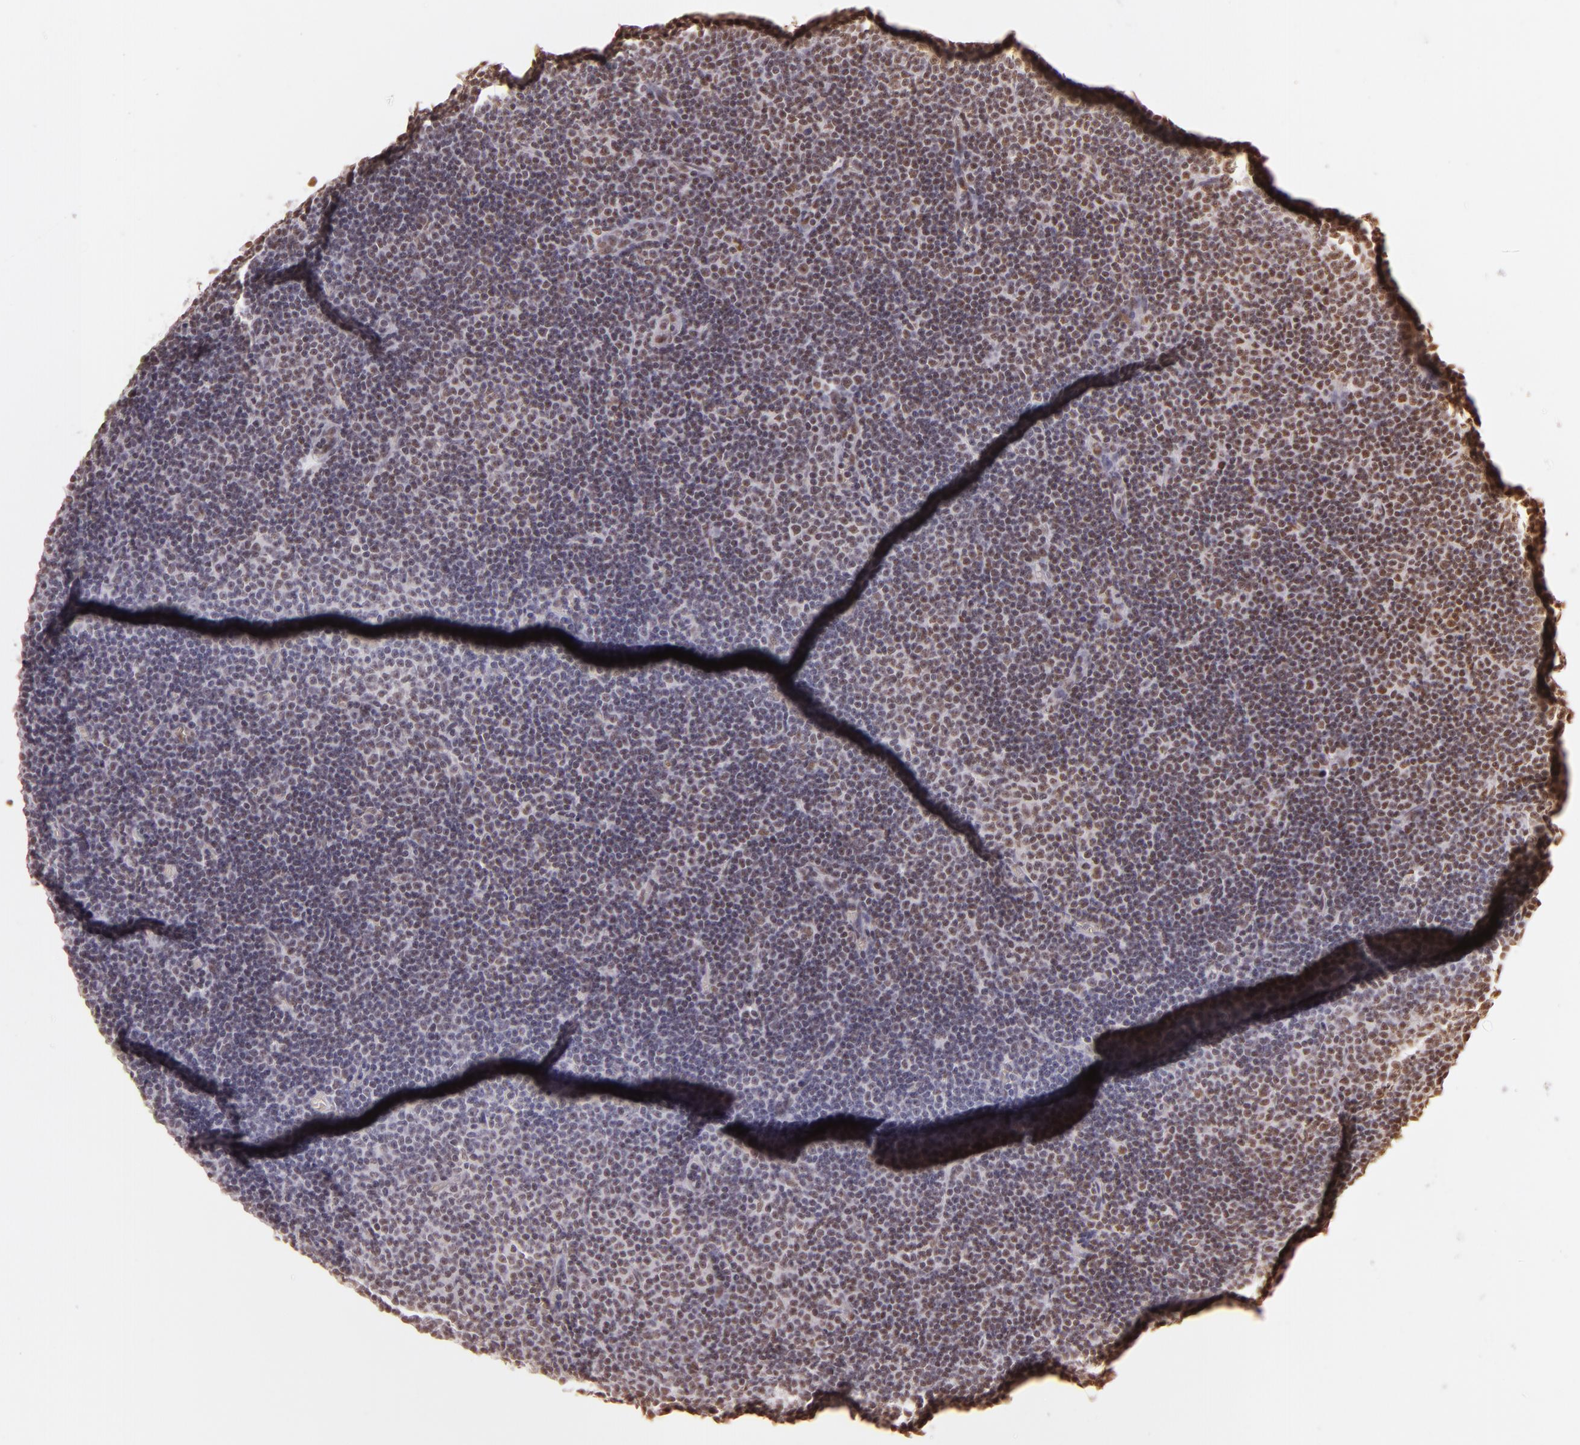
{"staining": {"intensity": "weak", "quantity": ">75%", "location": "nuclear"}, "tissue": "lymphoma", "cell_type": "Tumor cells", "image_type": "cancer", "snomed": [{"axis": "morphology", "description": "Malignant lymphoma, non-Hodgkin's type, Low grade"}, {"axis": "topography", "description": "Lymph node"}], "caption": "Immunohistochemical staining of human lymphoma reveals low levels of weak nuclear expression in about >75% of tumor cells. Using DAB (brown) and hematoxylin (blue) stains, captured at high magnification using brightfield microscopy.", "gene": "PAPOLA", "patient": {"sex": "male", "age": 57}}